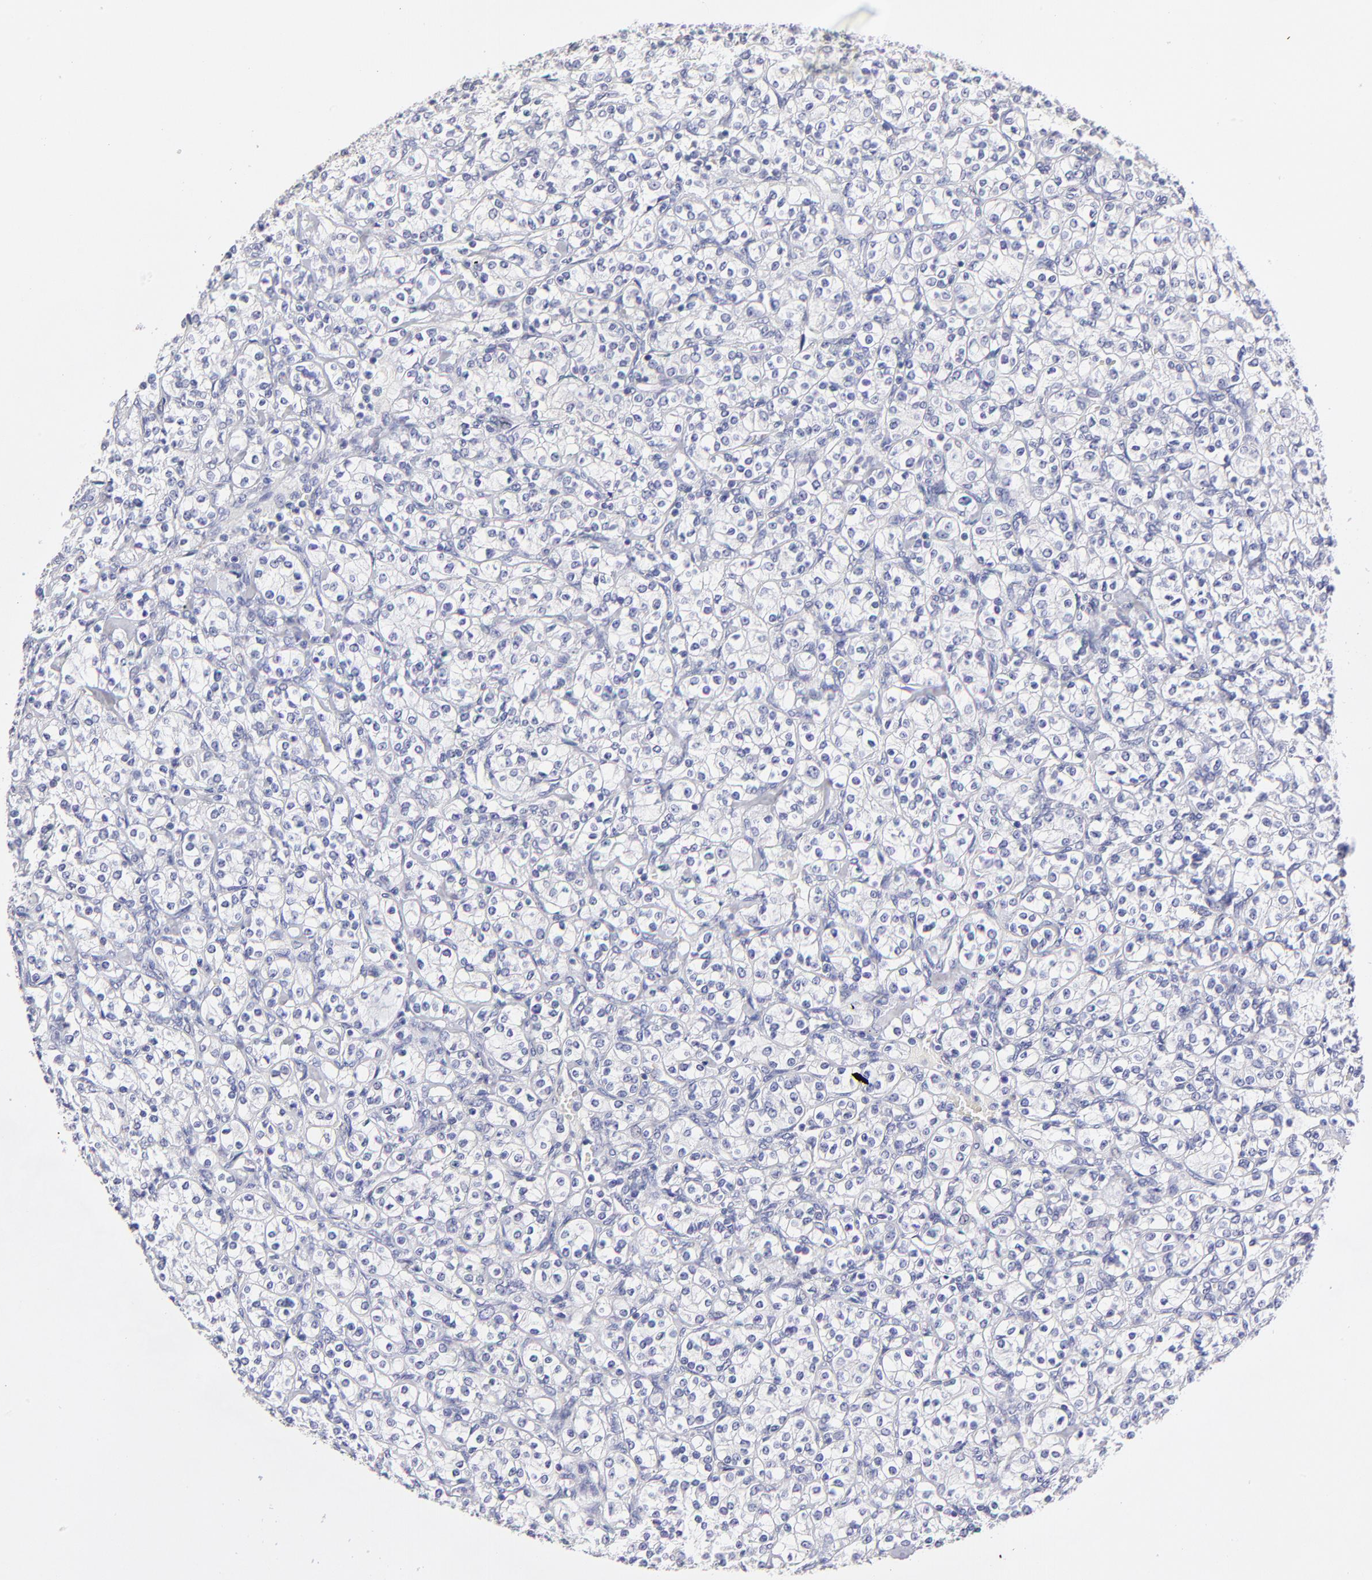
{"staining": {"intensity": "negative", "quantity": "none", "location": "none"}, "tissue": "renal cancer", "cell_type": "Tumor cells", "image_type": "cancer", "snomed": [{"axis": "morphology", "description": "Adenocarcinoma, NOS"}, {"axis": "topography", "description": "Kidney"}], "caption": "Adenocarcinoma (renal) was stained to show a protein in brown. There is no significant staining in tumor cells.", "gene": "BTG2", "patient": {"sex": "male", "age": 77}}